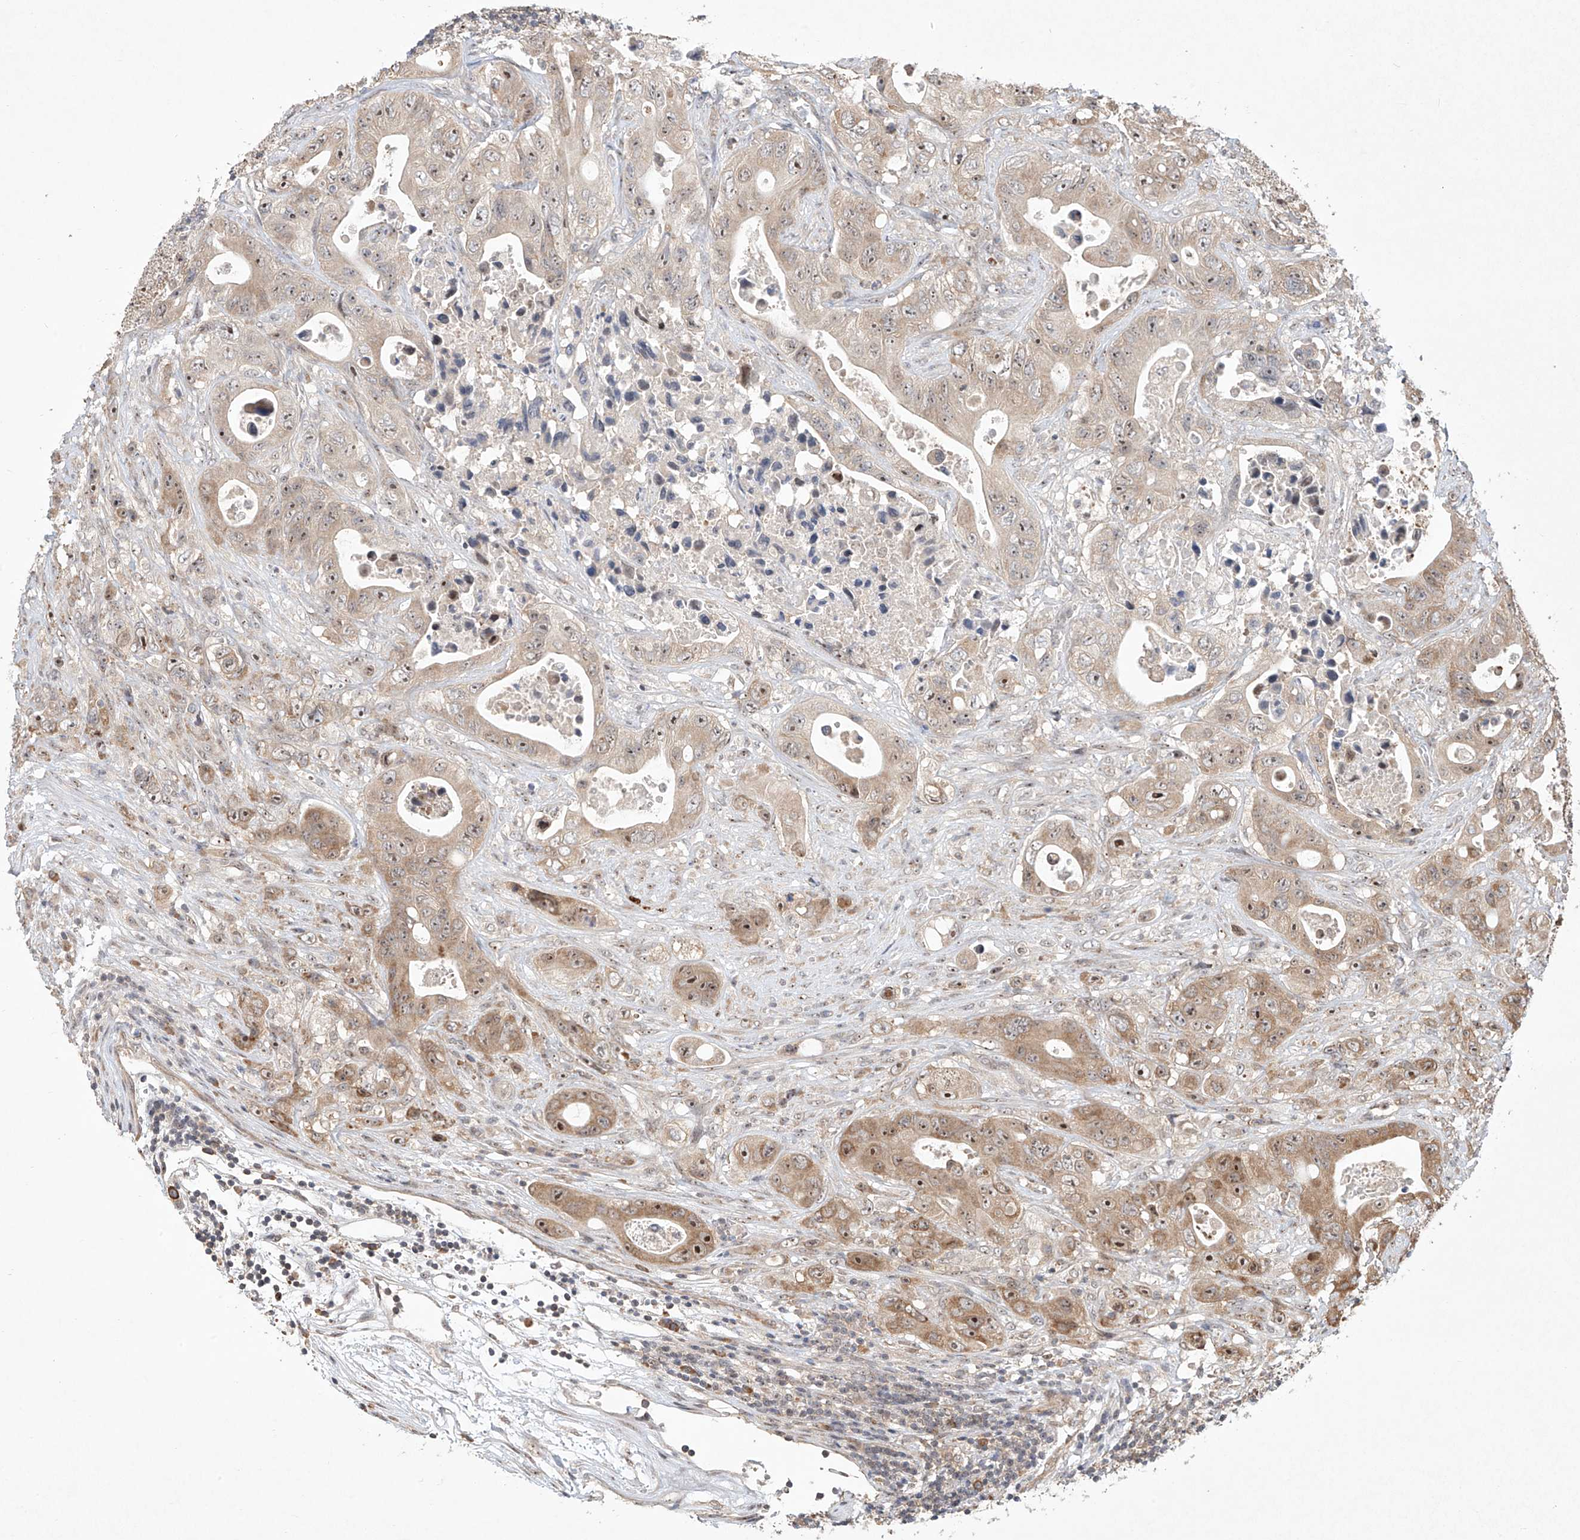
{"staining": {"intensity": "moderate", "quantity": ">75%", "location": "cytoplasmic/membranous,nuclear"}, "tissue": "colorectal cancer", "cell_type": "Tumor cells", "image_type": "cancer", "snomed": [{"axis": "morphology", "description": "Adenocarcinoma, NOS"}, {"axis": "topography", "description": "Colon"}], "caption": "DAB immunohistochemical staining of adenocarcinoma (colorectal) demonstrates moderate cytoplasmic/membranous and nuclear protein positivity in approximately >75% of tumor cells. Nuclei are stained in blue.", "gene": "TASP1", "patient": {"sex": "female", "age": 46}}